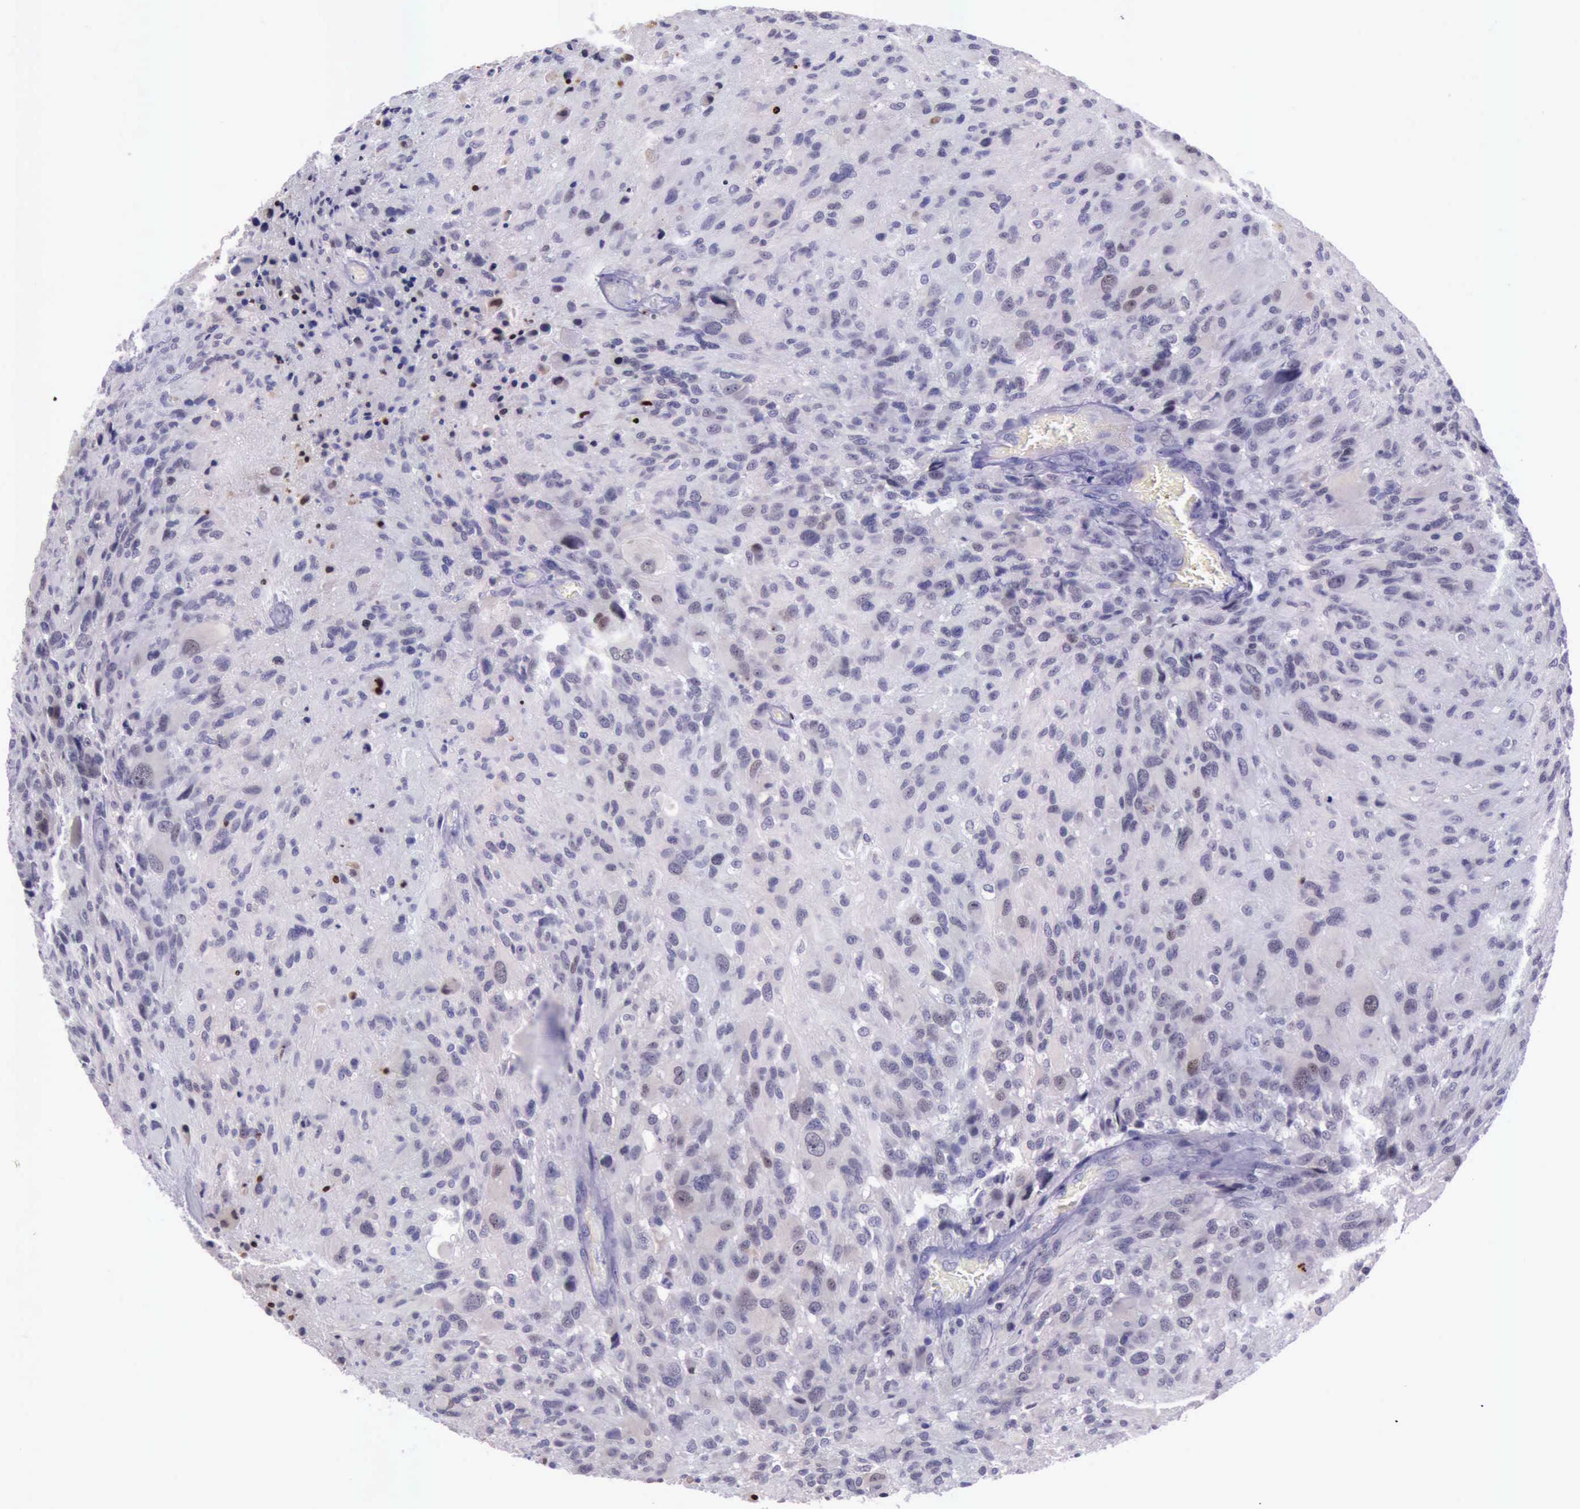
{"staining": {"intensity": "strong", "quantity": "<25%", "location": "nuclear"}, "tissue": "glioma", "cell_type": "Tumor cells", "image_type": "cancer", "snomed": [{"axis": "morphology", "description": "Glioma, malignant, High grade"}, {"axis": "topography", "description": "Brain"}], "caption": "A brown stain labels strong nuclear positivity of a protein in human glioma tumor cells.", "gene": "PARP1", "patient": {"sex": "male", "age": 69}}